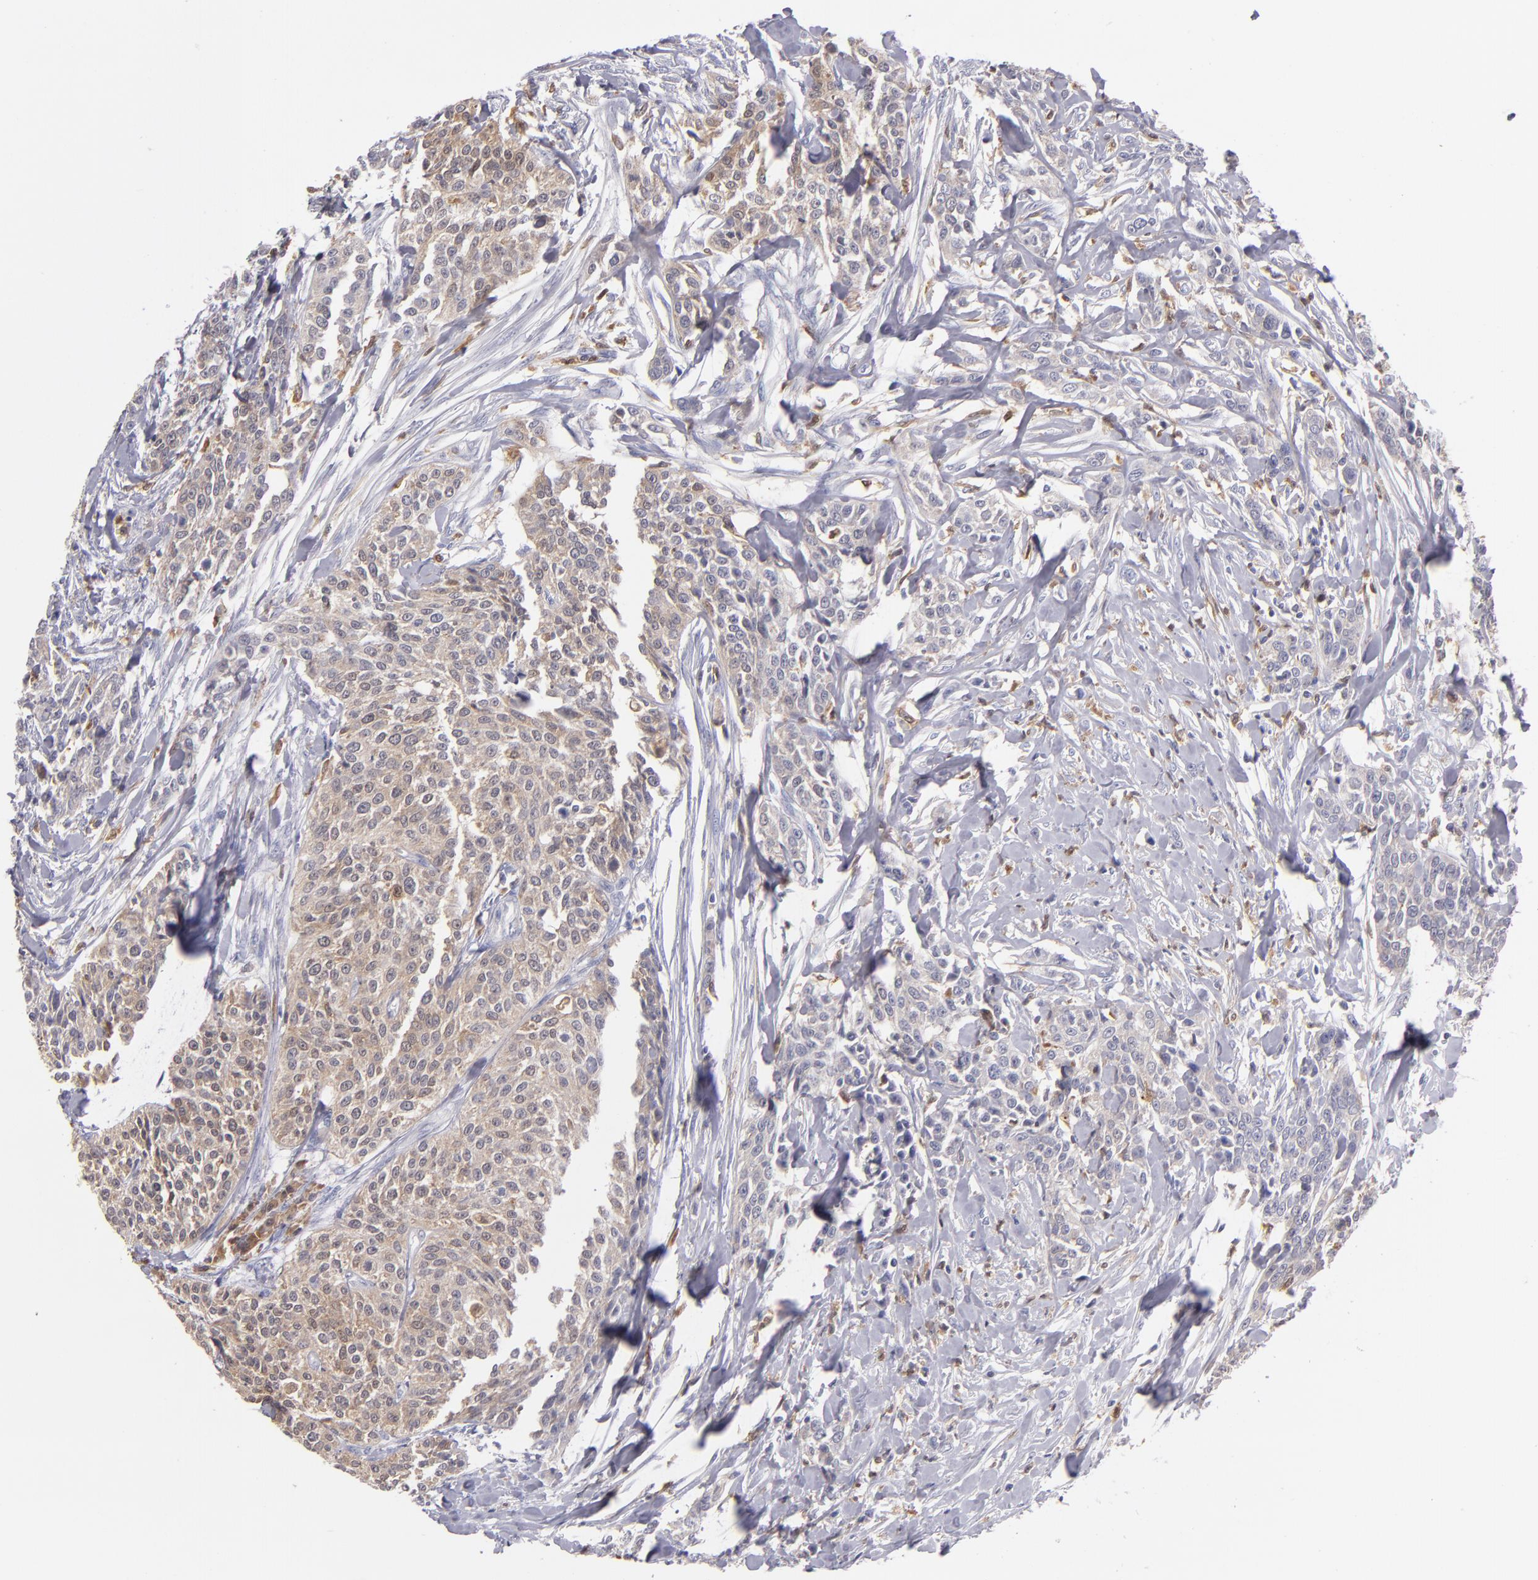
{"staining": {"intensity": "weak", "quantity": ">75%", "location": "cytoplasmic/membranous"}, "tissue": "urothelial cancer", "cell_type": "Tumor cells", "image_type": "cancer", "snomed": [{"axis": "morphology", "description": "Urothelial carcinoma, High grade"}, {"axis": "topography", "description": "Urinary bladder"}], "caption": "Immunohistochemistry photomicrograph of human urothelial carcinoma (high-grade) stained for a protein (brown), which demonstrates low levels of weak cytoplasmic/membranous expression in about >75% of tumor cells.", "gene": "PRKCD", "patient": {"sex": "male", "age": 56}}